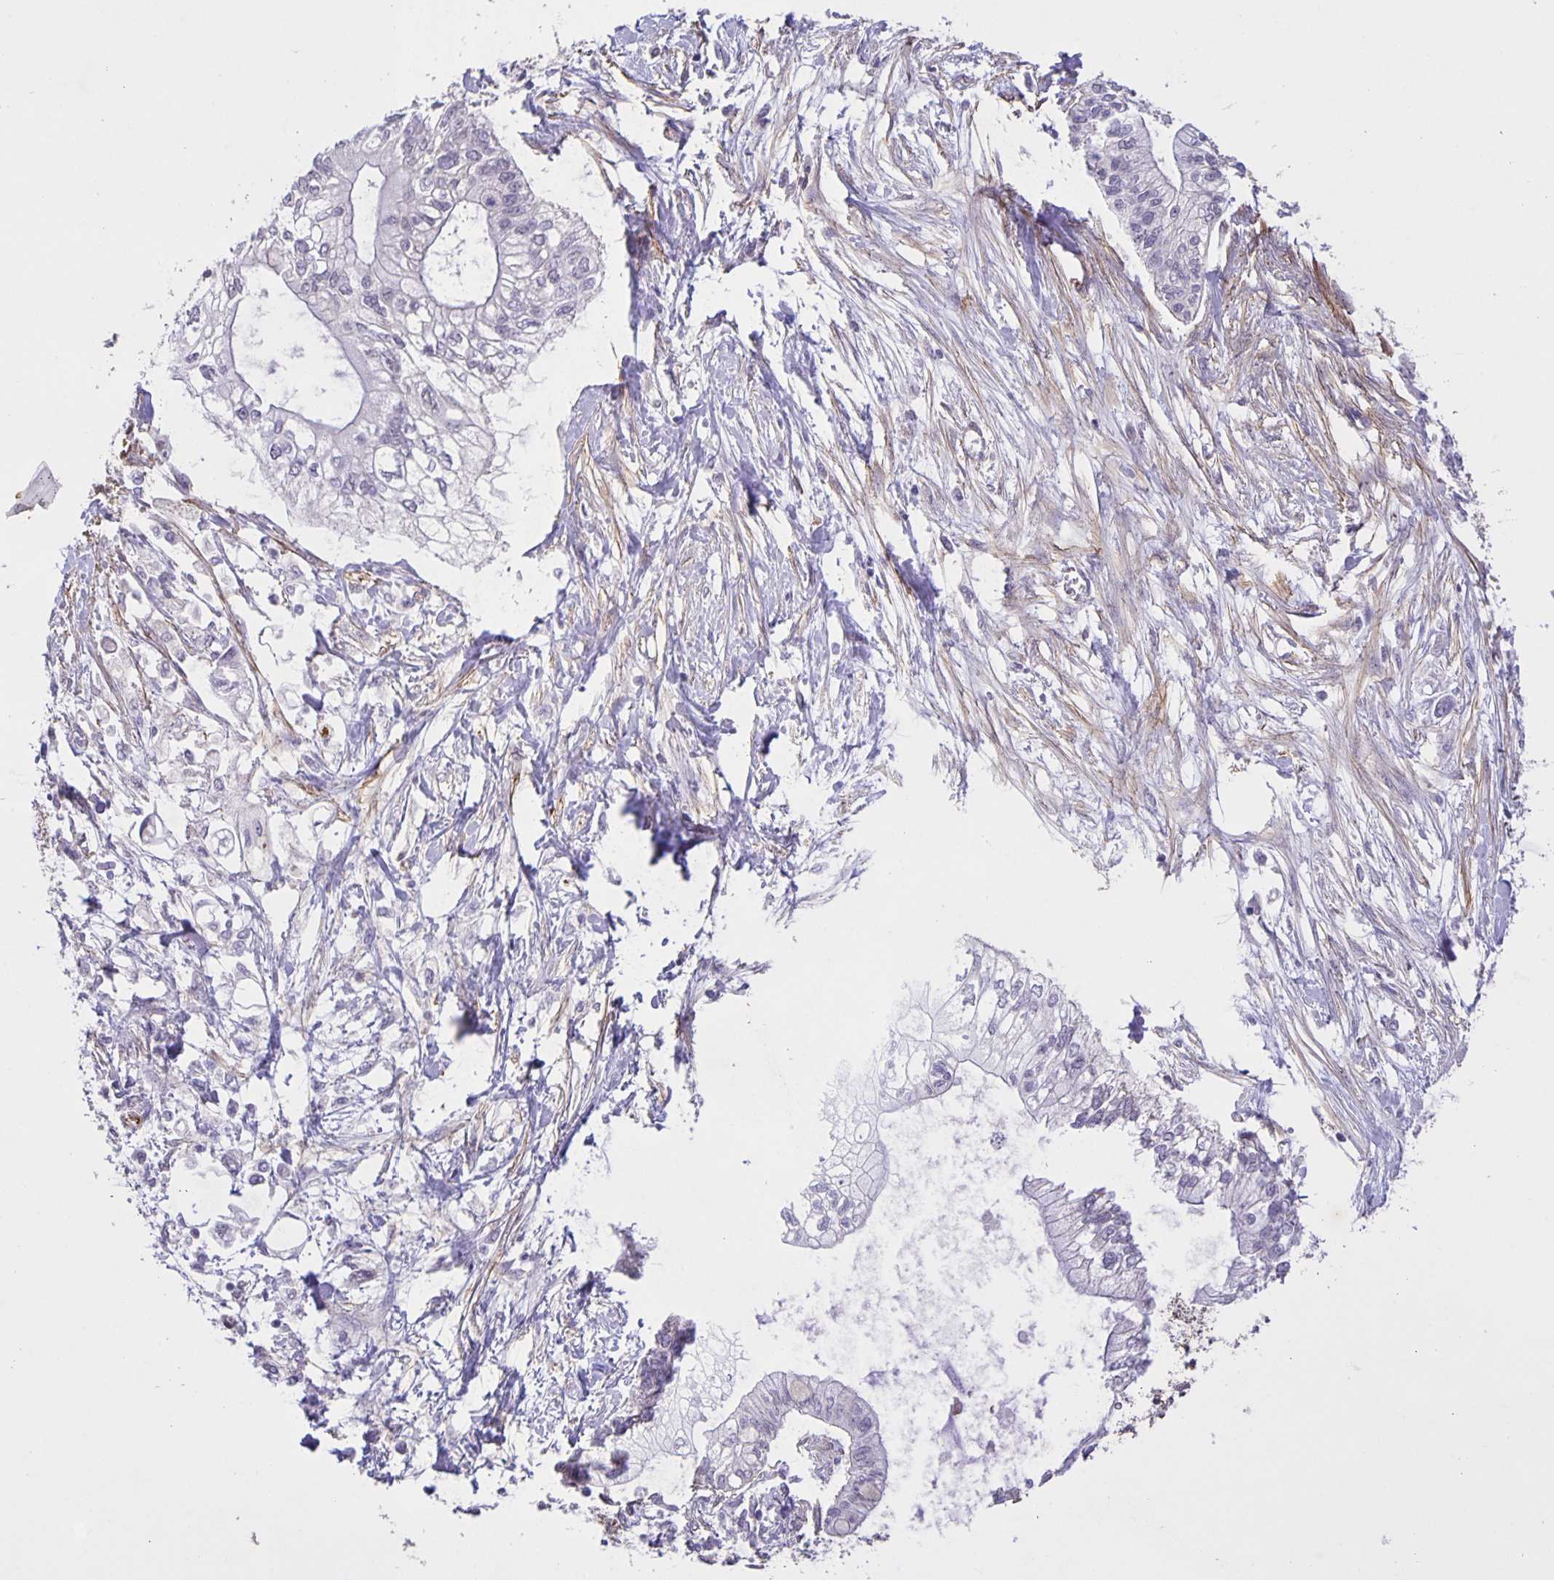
{"staining": {"intensity": "negative", "quantity": "none", "location": "none"}, "tissue": "pancreatic cancer", "cell_type": "Tumor cells", "image_type": "cancer", "snomed": [{"axis": "morphology", "description": "Adenocarcinoma, NOS"}, {"axis": "topography", "description": "Pancreas"}], "caption": "Immunohistochemical staining of pancreatic cancer exhibits no significant expression in tumor cells.", "gene": "SRCIN1", "patient": {"sex": "female", "age": 77}}